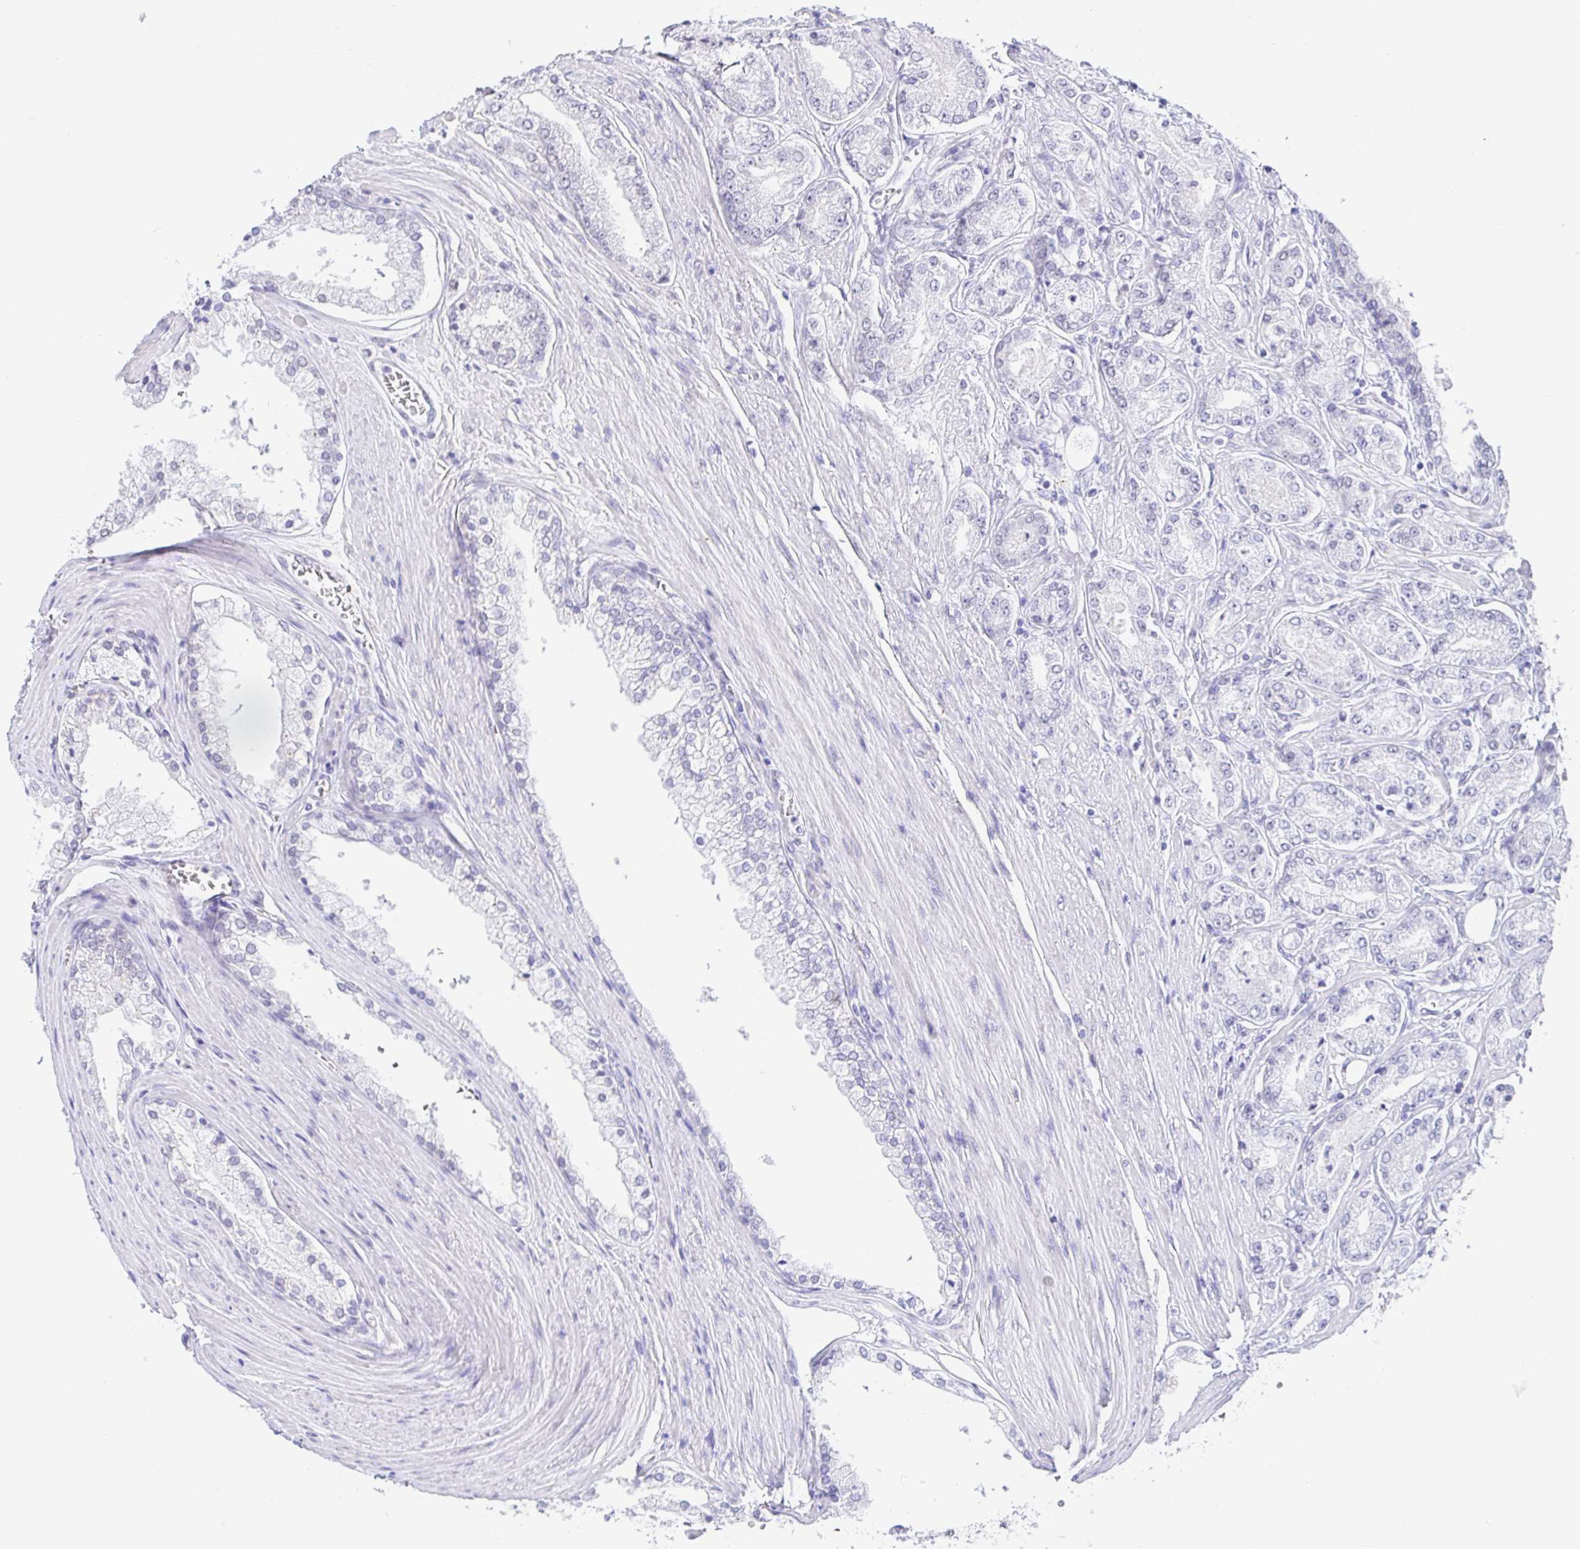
{"staining": {"intensity": "negative", "quantity": "none", "location": "none"}, "tissue": "prostate cancer", "cell_type": "Tumor cells", "image_type": "cancer", "snomed": [{"axis": "morphology", "description": "Adenocarcinoma, High grade"}, {"axis": "topography", "description": "Prostate"}], "caption": "A histopathology image of human high-grade adenocarcinoma (prostate) is negative for staining in tumor cells.", "gene": "EZHIP", "patient": {"sex": "male", "age": 66}}